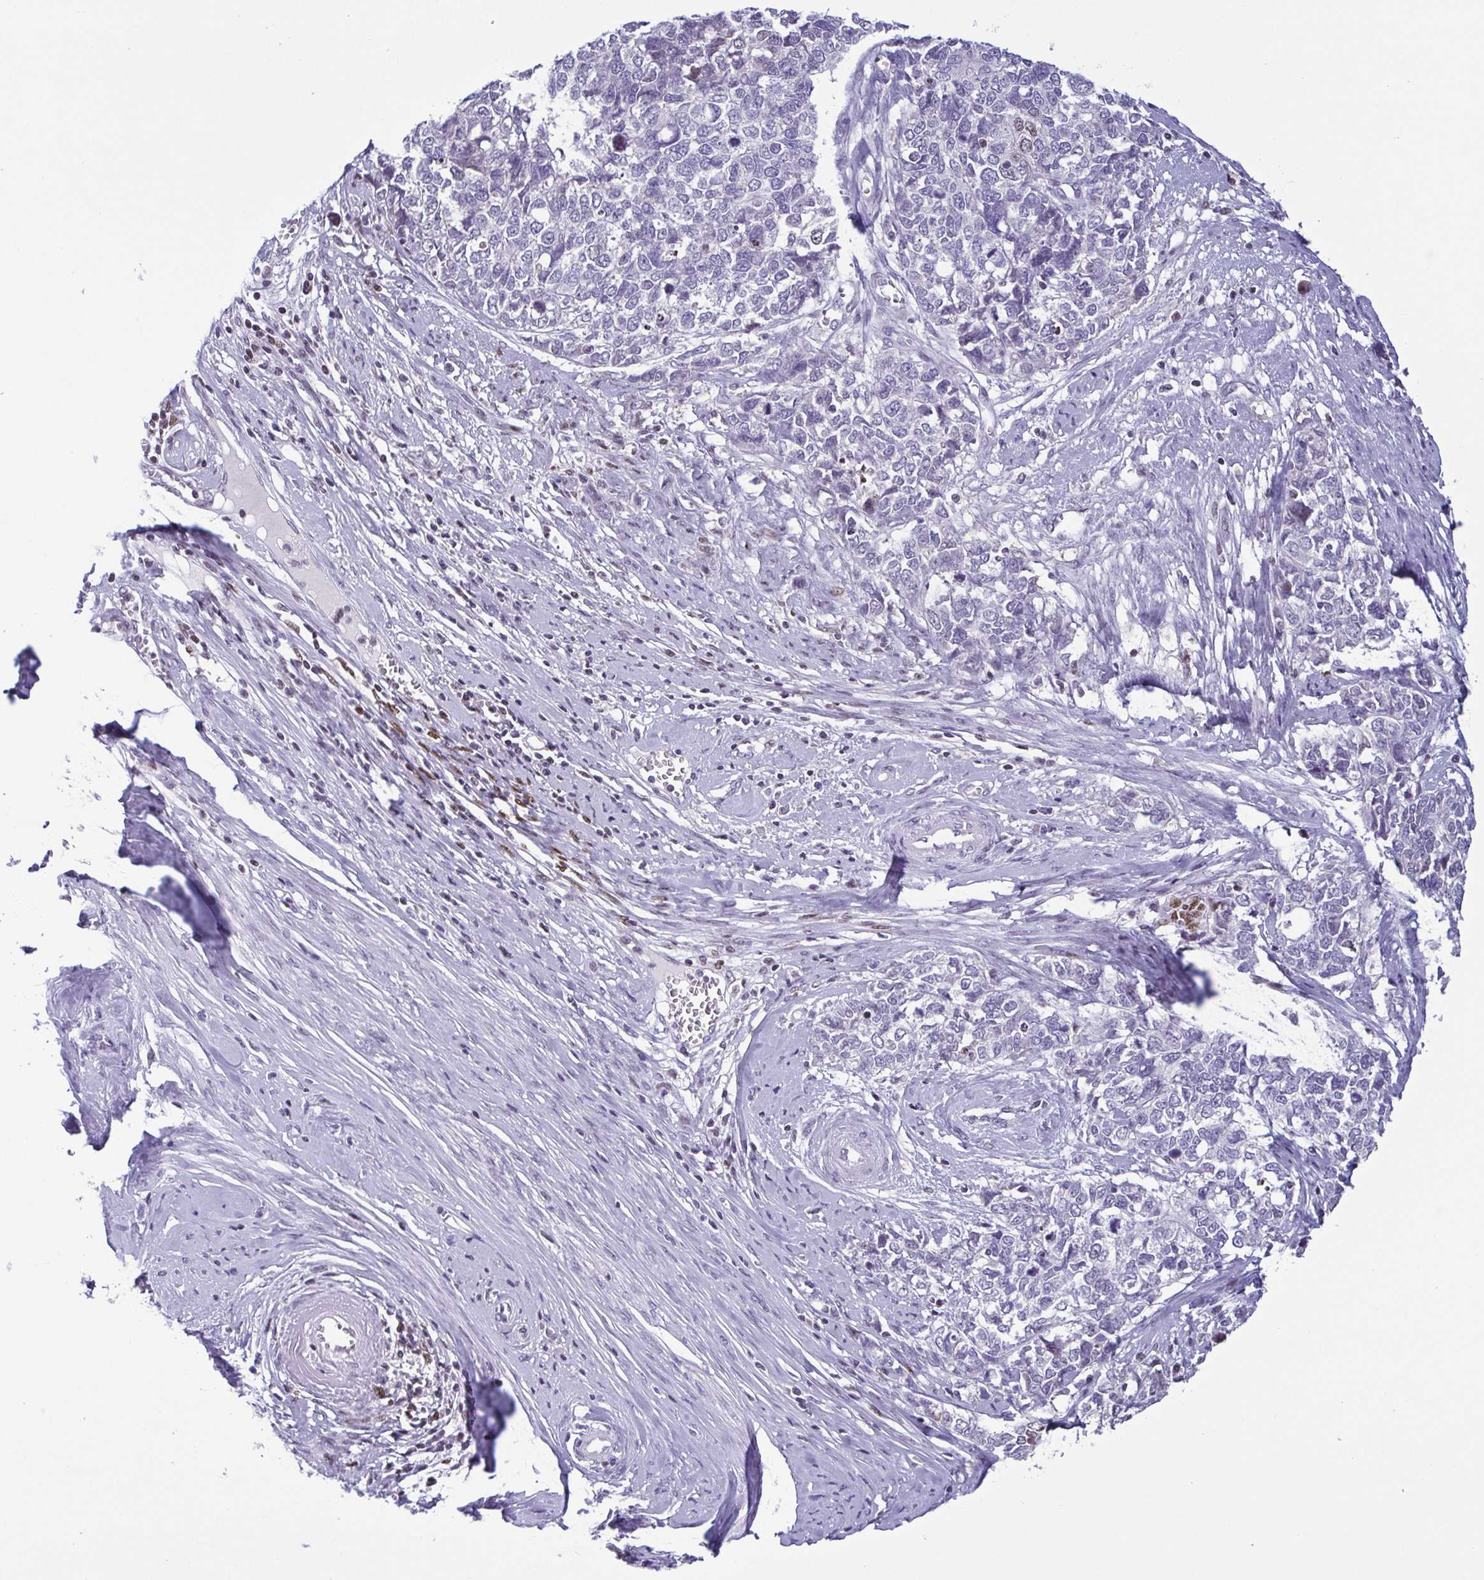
{"staining": {"intensity": "negative", "quantity": "none", "location": "none"}, "tissue": "cervical cancer", "cell_type": "Tumor cells", "image_type": "cancer", "snomed": [{"axis": "morphology", "description": "Adenocarcinoma, NOS"}, {"axis": "topography", "description": "Cervix"}], "caption": "A photomicrograph of human cervical adenocarcinoma is negative for staining in tumor cells.", "gene": "IRF1", "patient": {"sex": "female", "age": 63}}